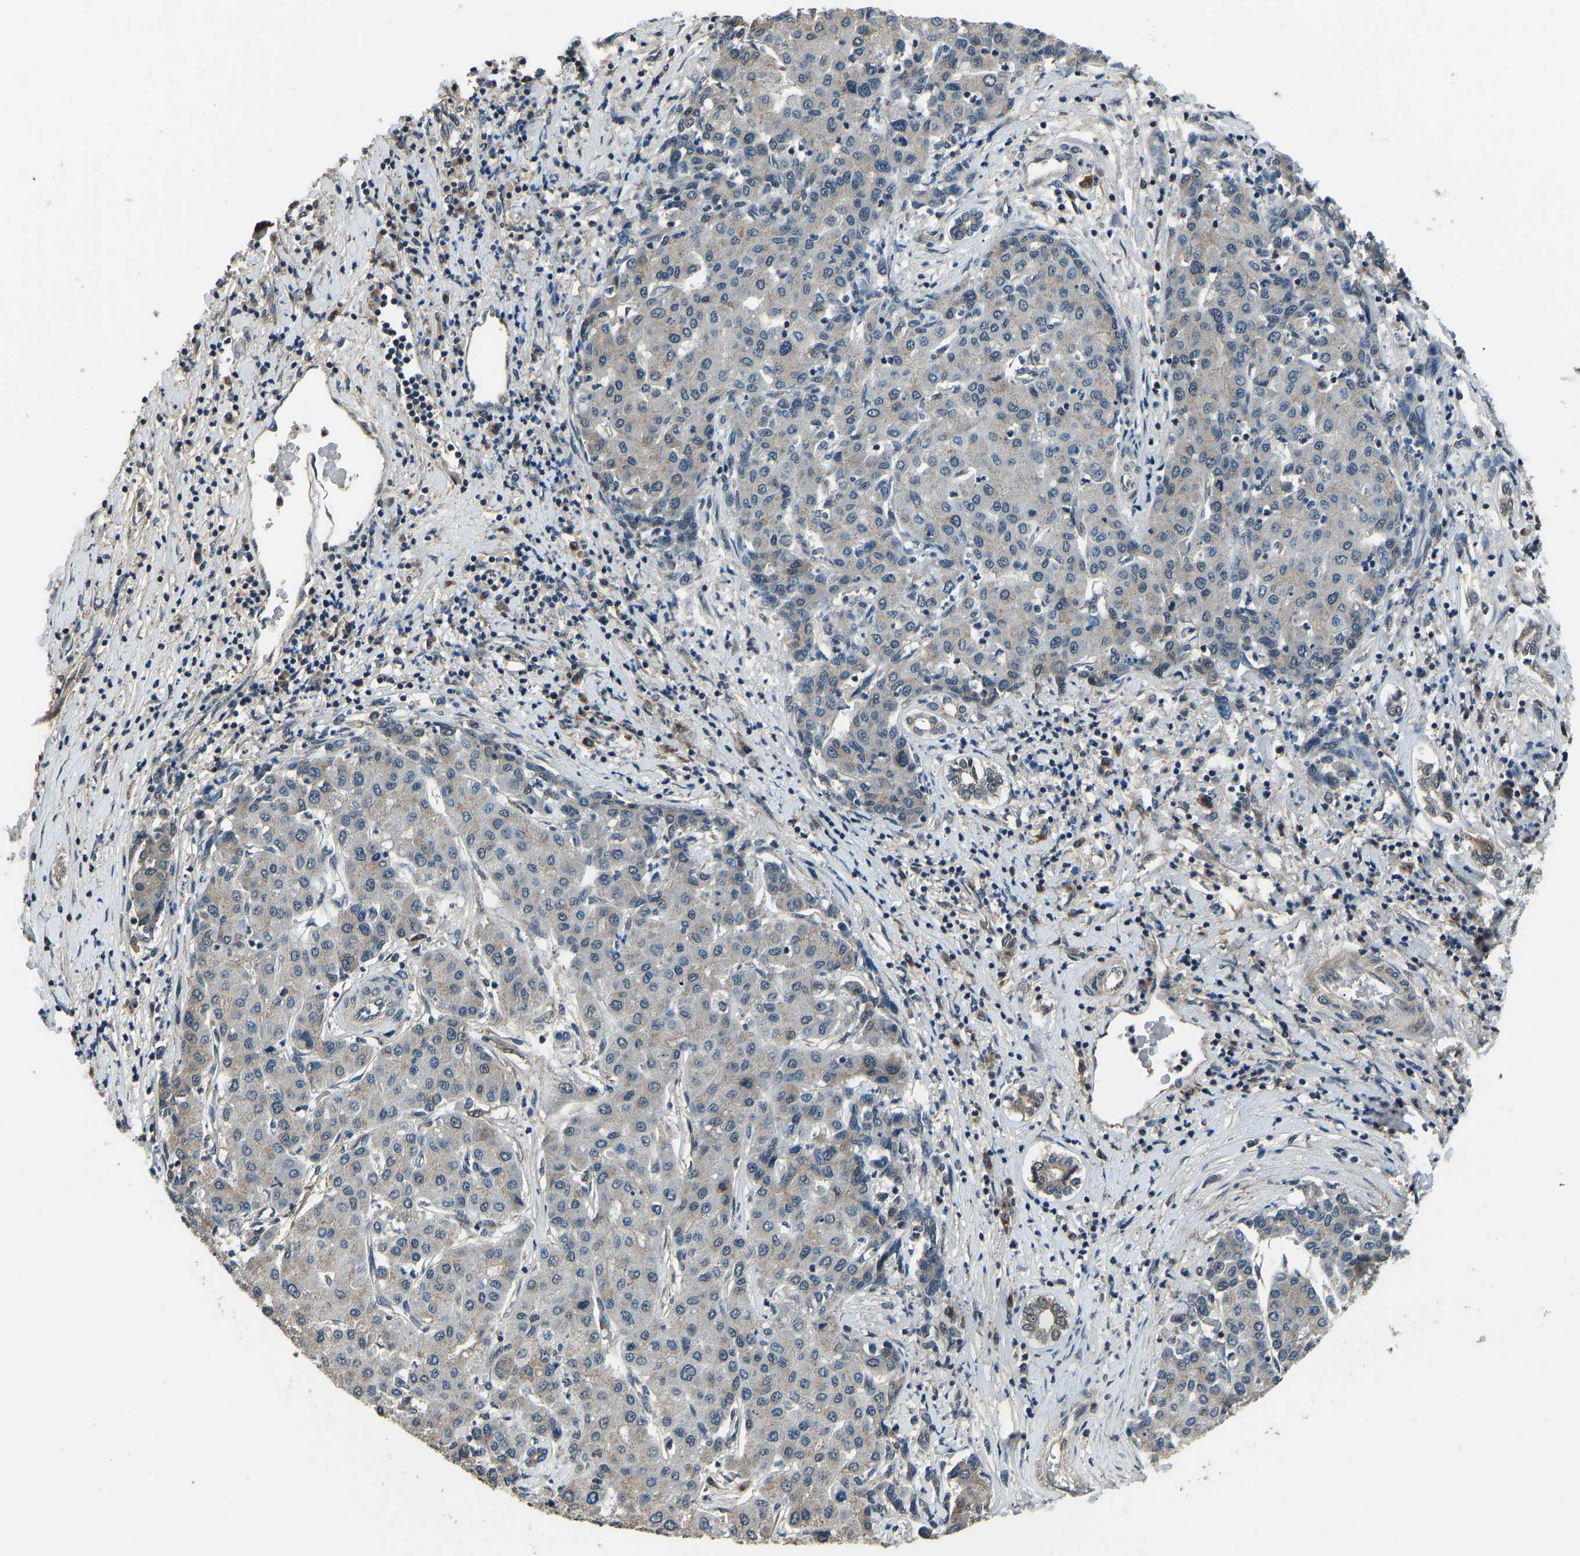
{"staining": {"intensity": "negative", "quantity": "none", "location": "none"}, "tissue": "liver cancer", "cell_type": "Tumor cells", "image_type": "cancer", "snomed": [{"axis": "morphology", "description": "Carcinoma, Hepatocellular, NOS"}, {"axis": "topography", "description": "Liver"}], "caption": "Tumor cells are negative for brown protein staining in liver hepatocellular carcinoma.", "gene": "TOX4", "patient": {"sex": "male", "age": 65}}